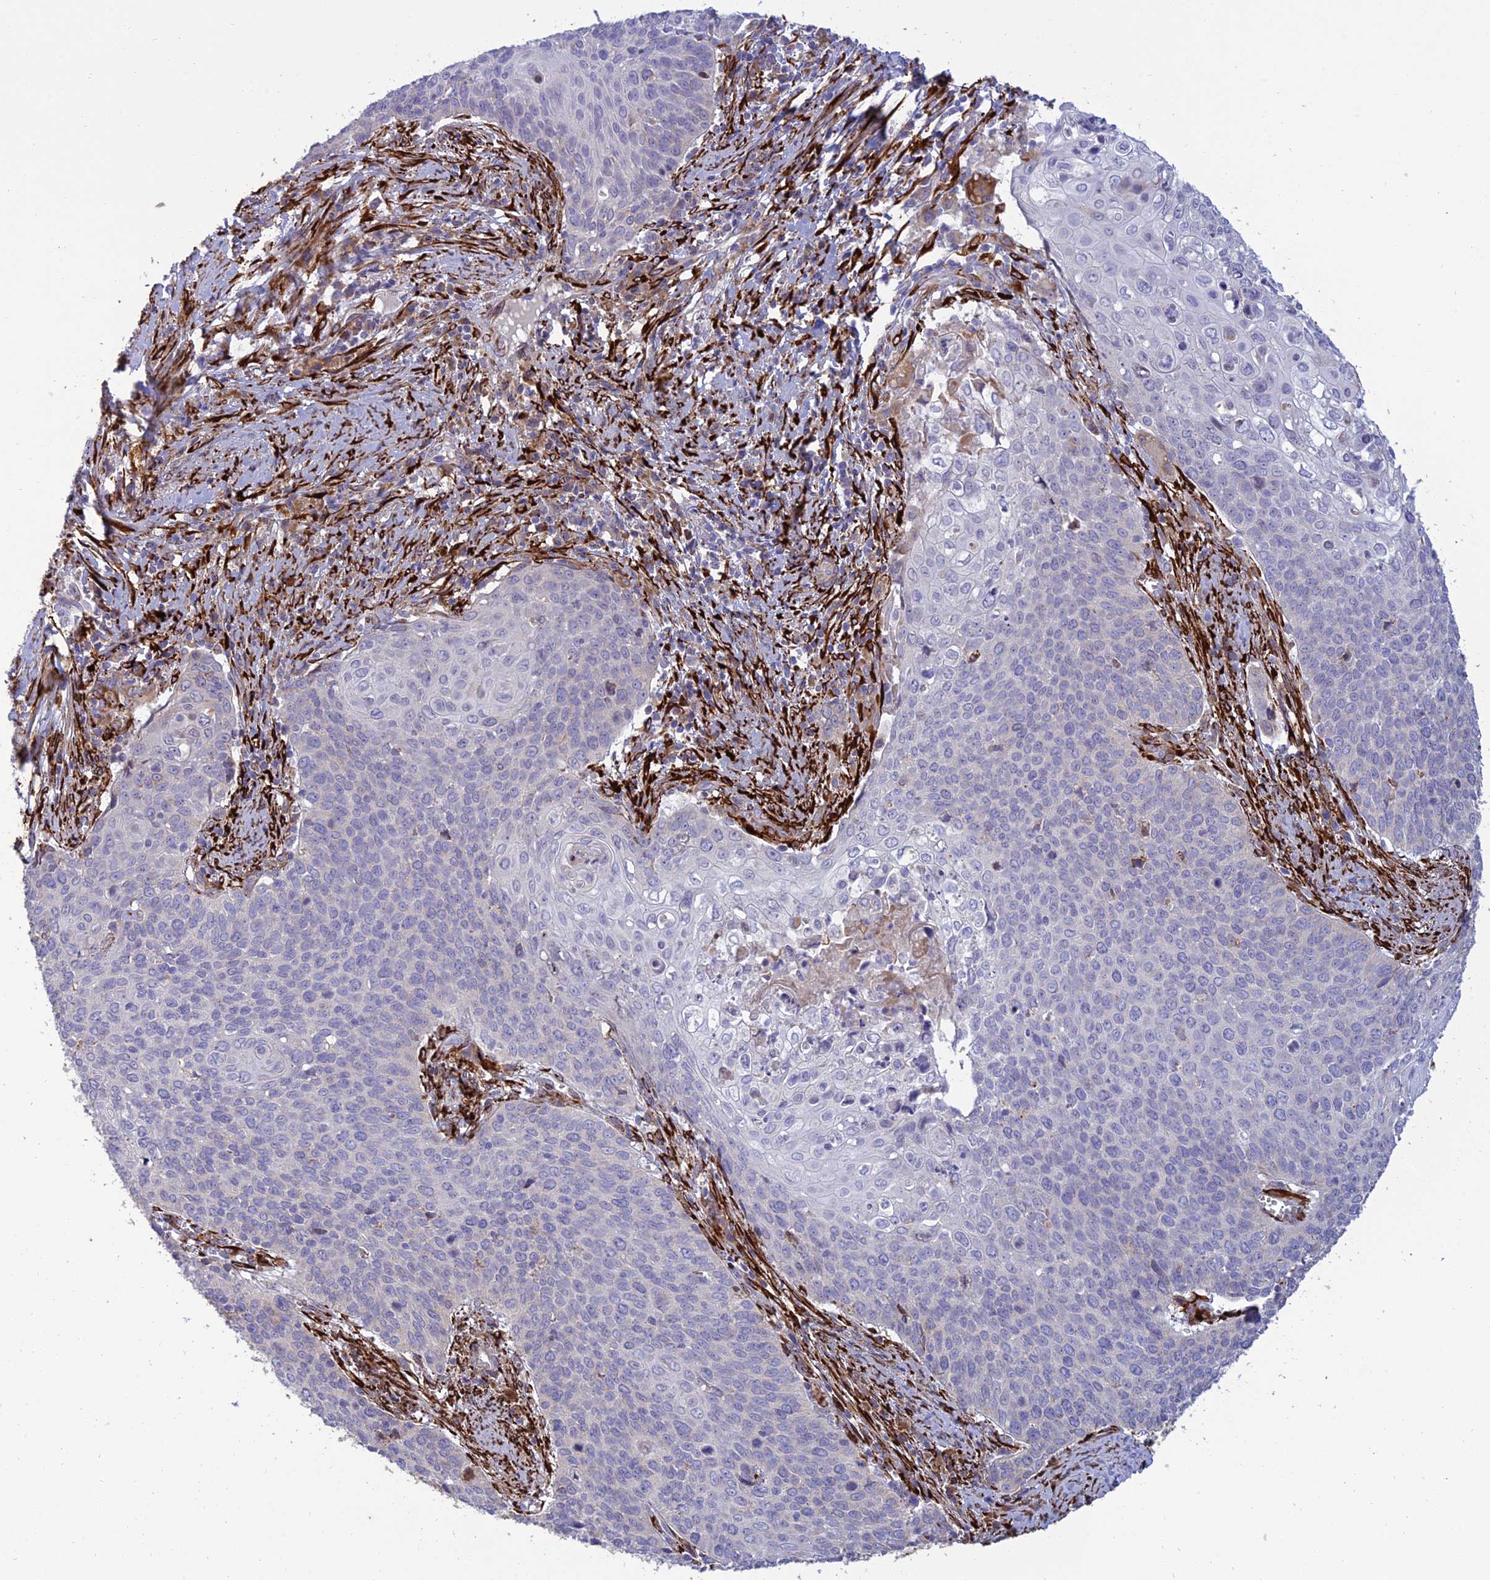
{"staining": {"intensity": "negative", "quantity": "none", "location": "none"}, "tissue": "cervical cancer", "cell_type": "Tumor cells", "image_type": "cancer", "snomed": [{"axis": "morphology", "description": "Squamous cell carcinoma, NOS"}, {"axis": "topography", "description": "Cervix"}], "caption": "A high-resolution histopathology image shows immunohistochemistry staining of cervical squamous cell carcinoma, which displays no significant positivity in tumor cells. The staining is performed using DAB brown chromogen with nuclei counter-stained in using hematoxylin.", "gene": "RCN3", "patient": {"sex": "female", "age": 39}}